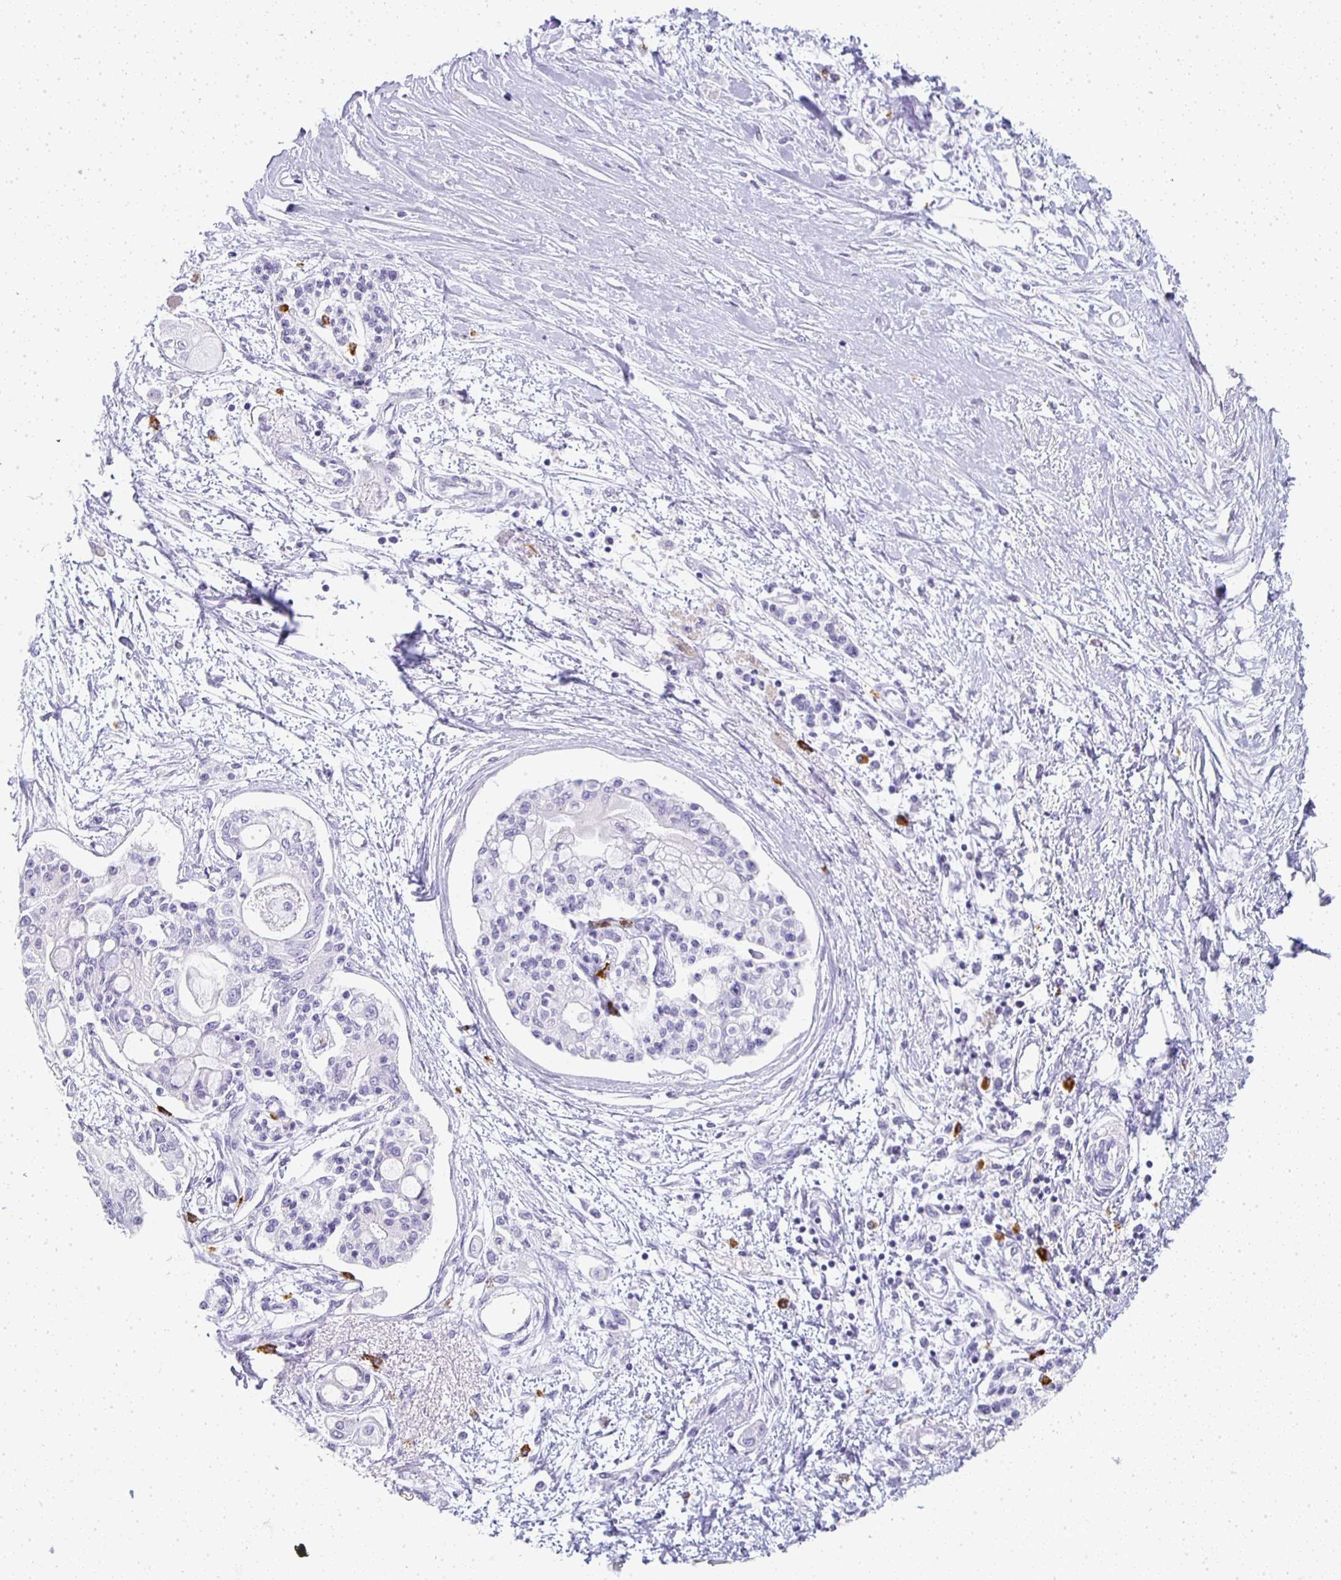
{"staining": {"intensity": "negative", "quantity": "none", "location": "none"}, "tissue": "pancreatic cancer", "cell_type": "Tumor cells", "image_type": "cancer", "snomed": [{"axis": "morphology", "description": "Adenocarcinoma, NOS"}, {"axis": "topography", "description": "Pancreas"}], "caption": "Immunohistochemistry (IHC) image of human pancreatic cancer (adenocarcinoma) stained for a protein (brown), which shows no positivity in tumor cells. Brightfield microscopy of immunohistochemistry stained with DAB (brown) and hematoxylin (blue), captured at high magnification.", "gene": "TPSD1", "patient": {"sex": "female", "age": 77}}